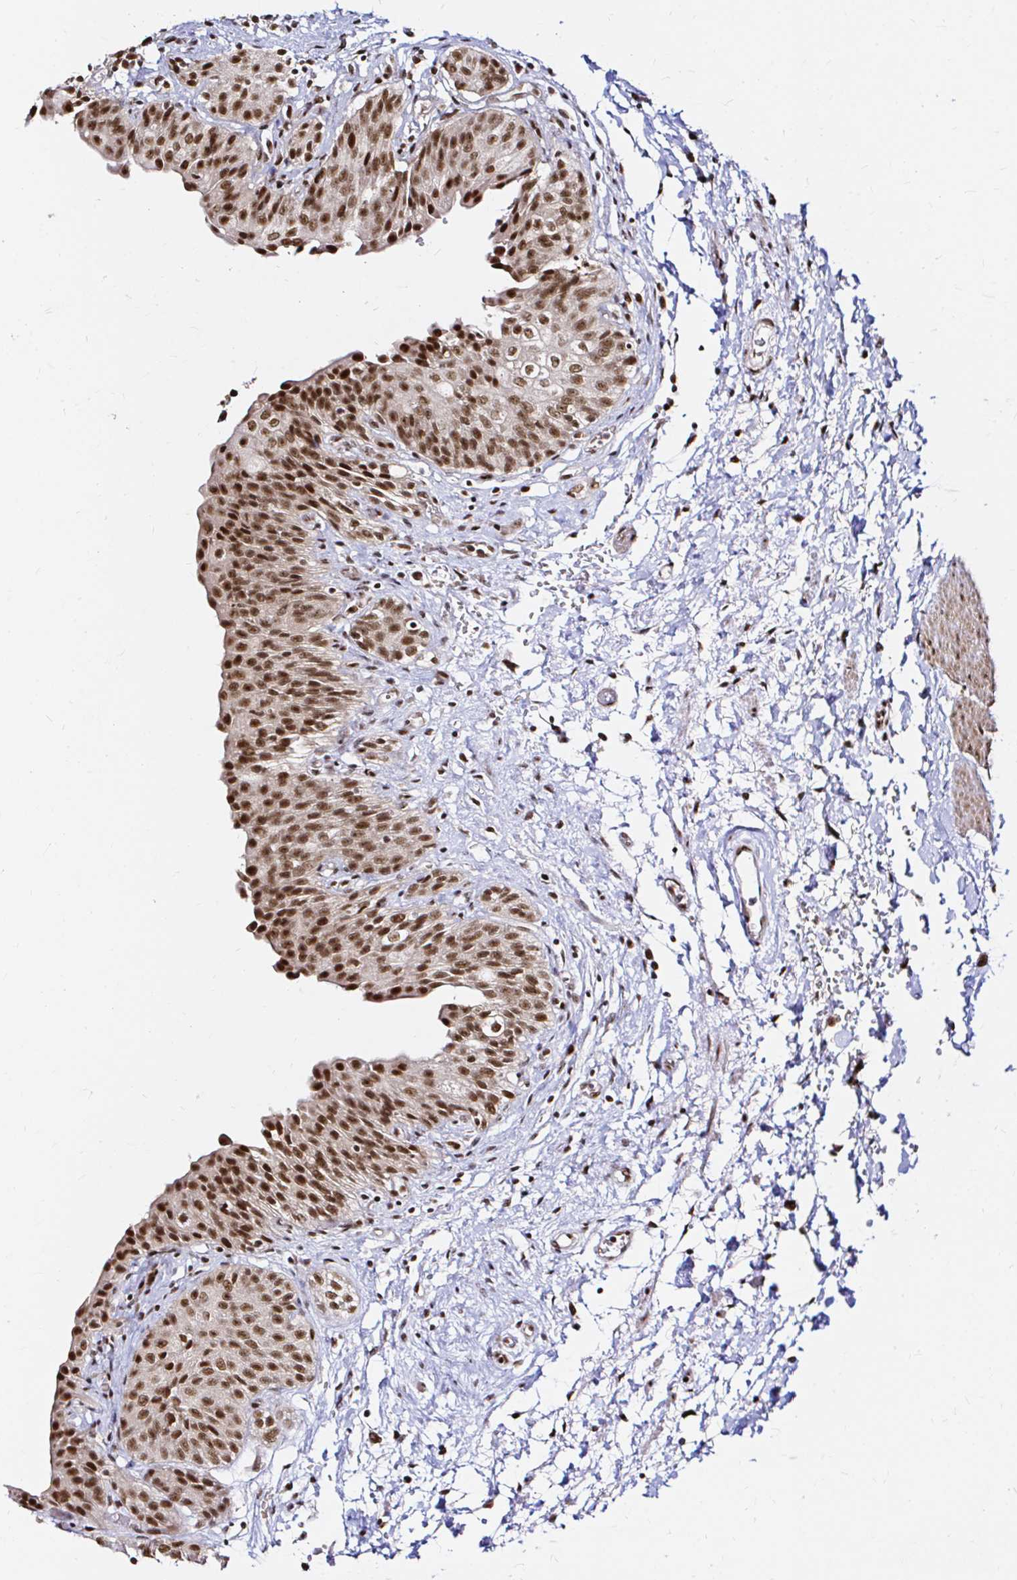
{"staining": {"intensity": "strong", "quantity": ">75%", "location": "nuclear"}, "tissue": "urinary bladder", "cell_type": "Urothelial cells", "image_type": "normal", "snomed": [{"axis": "morphology", "description": "Normal tissue, NOS"}, {"axis": "topography", "description": "Urinary bladder"}], "caption": "Urothelial cells reveal high levels of strong nuclear expression in approximately >75% of cells in normal human urinary bladder. (DAB = brown stain, brightfield microscopy at high magnification).", "gene": "SNRPC", "patient": {"sex": "male", "age": 68}}